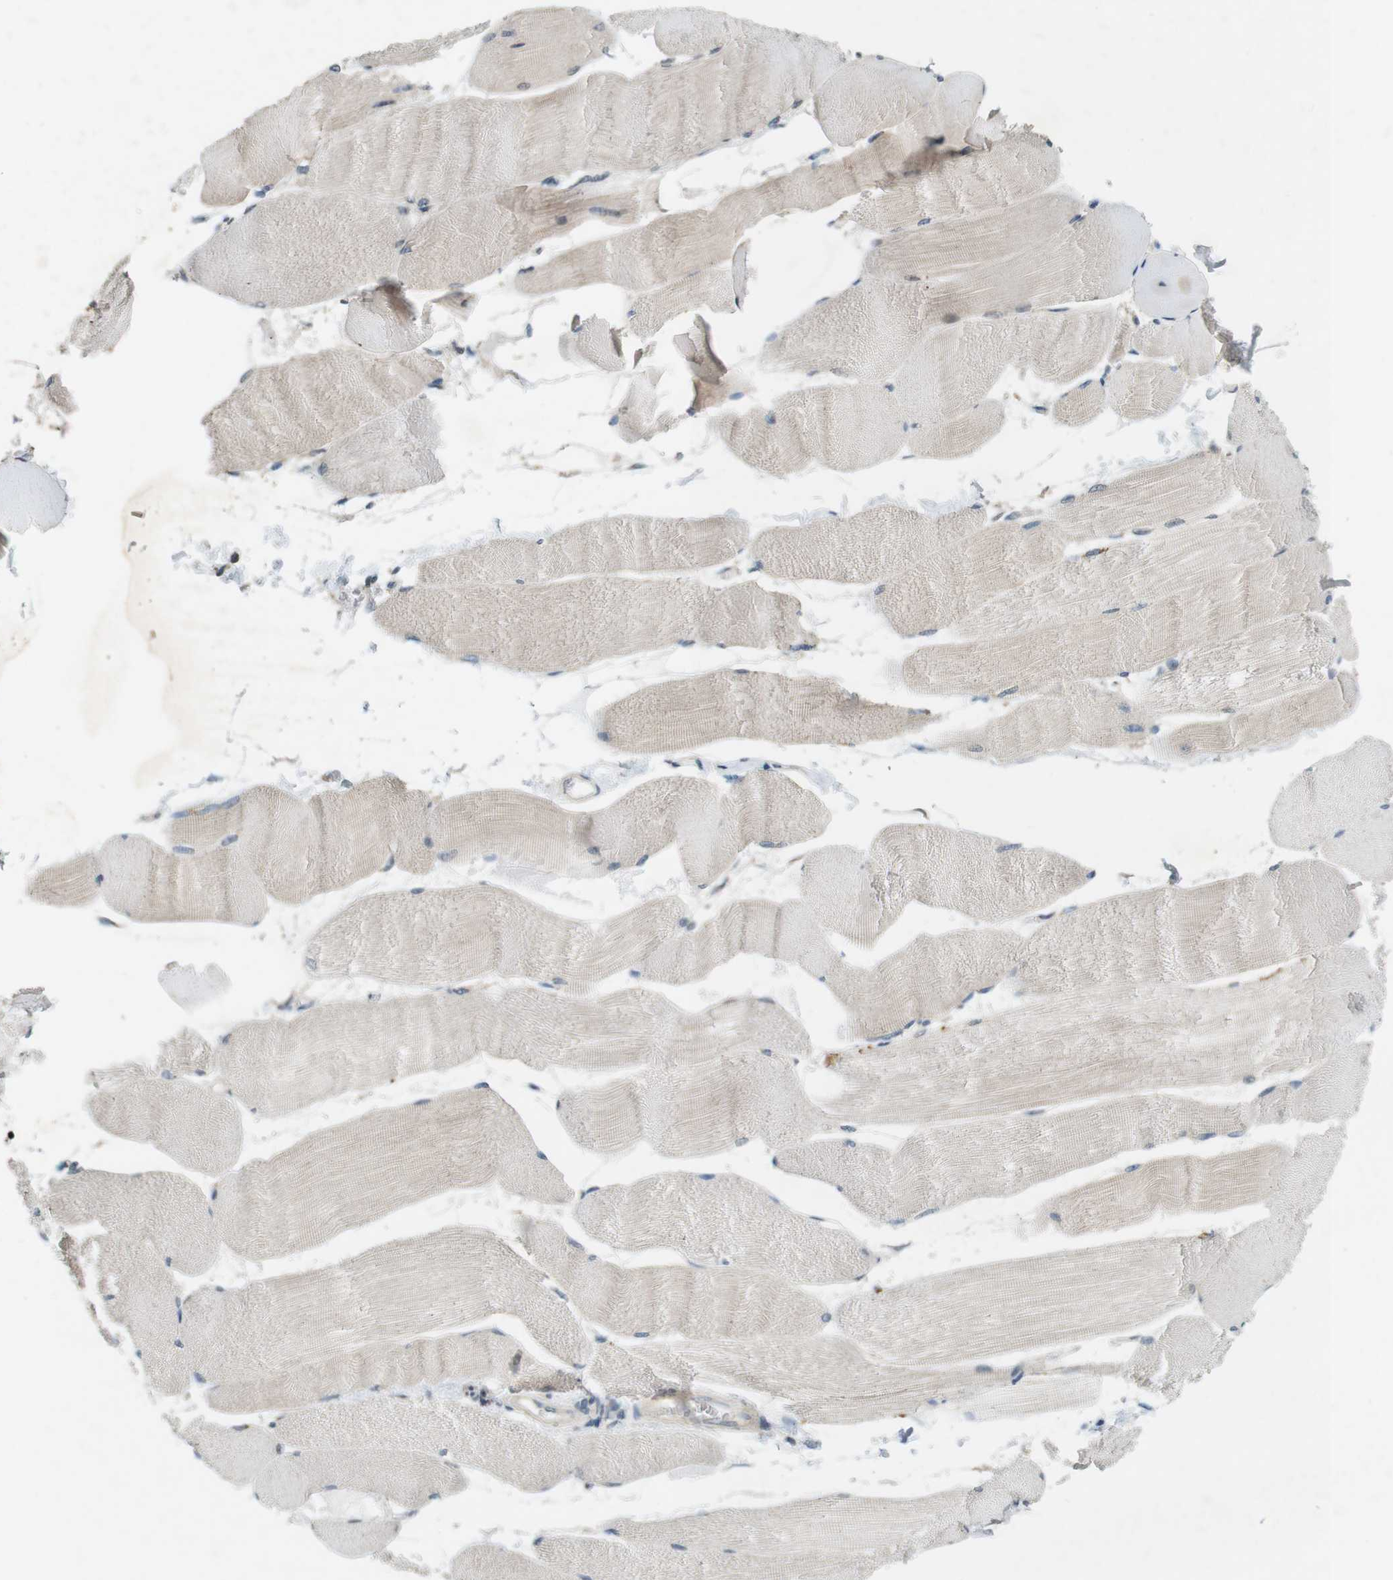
{"staining": {"intensity": "negative", "quantity": "none", "location": "none"}, "tissue": "skeletal muscle", "cell_type": "Myocytes", "image_type": "normal", "snomed": [{"axis": "morphology", "description": "Normal tissue, NOS"}, {"axis": "morphology", "description": "Squamous cell carcinoma, NOS"}, {"axis": "topography", "description": "Skeletal muscle"}], "caption": "High power microscopy photomicrograph of an immunohistochemistry (IHC) photomicrograph of unremarkable skeletal muscle, revealing no significant expression in myocytes.", "gene": "CDK14", "patient": {"sex": "male", "age": 51}}